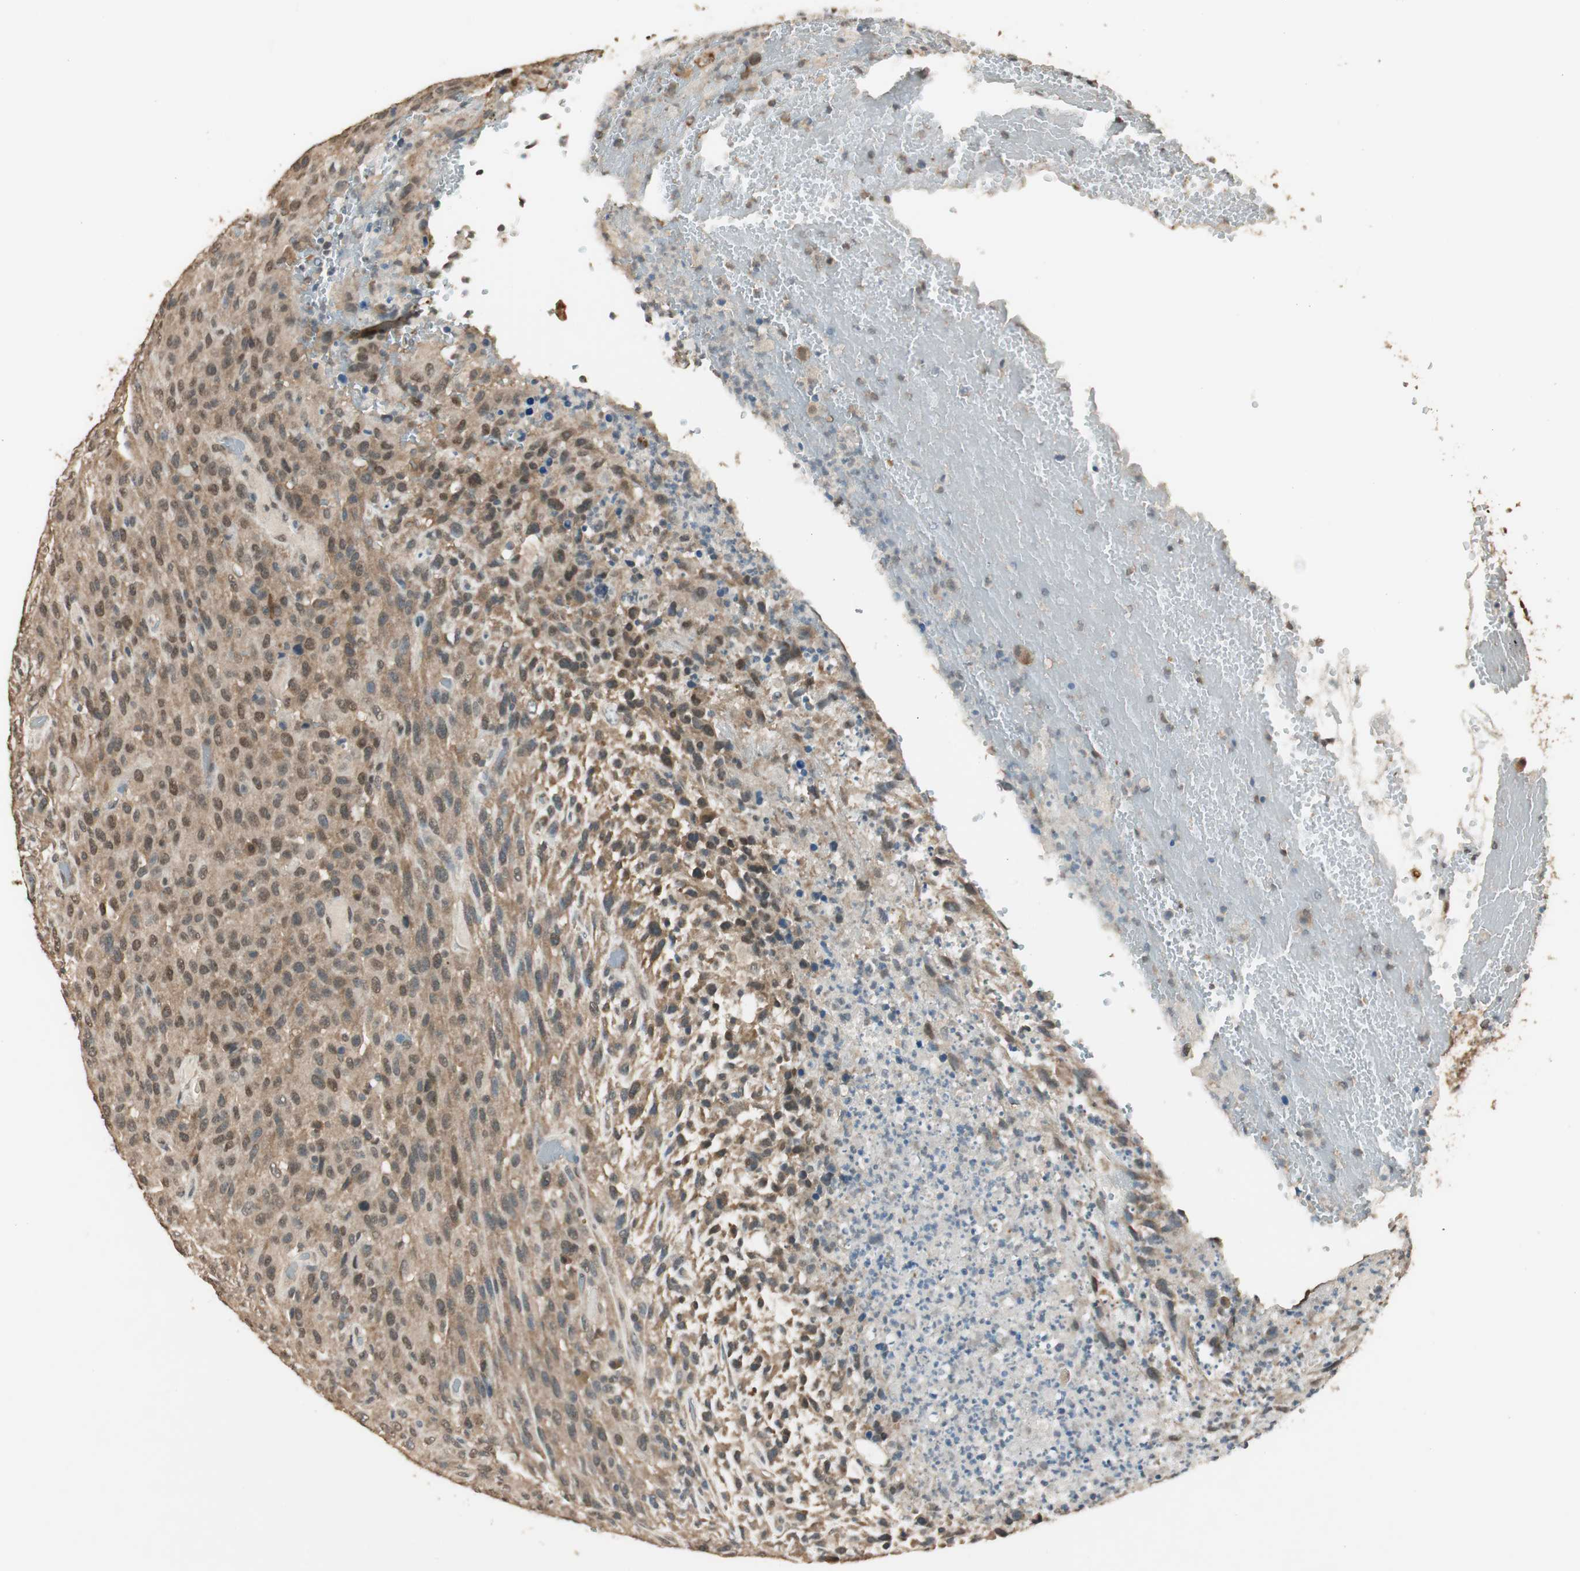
{"staining": {"intensity": "moderate", "quantity": ">75%", "location": "cytoplasmic/membranous,nuclear"}, "tissue": "urothelial cancer", "cell_type": "Tumor cells", "image_type": "cancer", "snomed": [{"axis": "morphology", "description": "Urothelial carcinoma, High grade"}, {"axis": "topography", "description": "Urinary bladder"}], "caption": "Protein staining of urothelial cancer tissue displays moderate cytoplasmic/membranous and nuclear positivity in about >75% of tumor cells.", "gene": "USP5", "patient": {"sex": "male", "age": 66}}